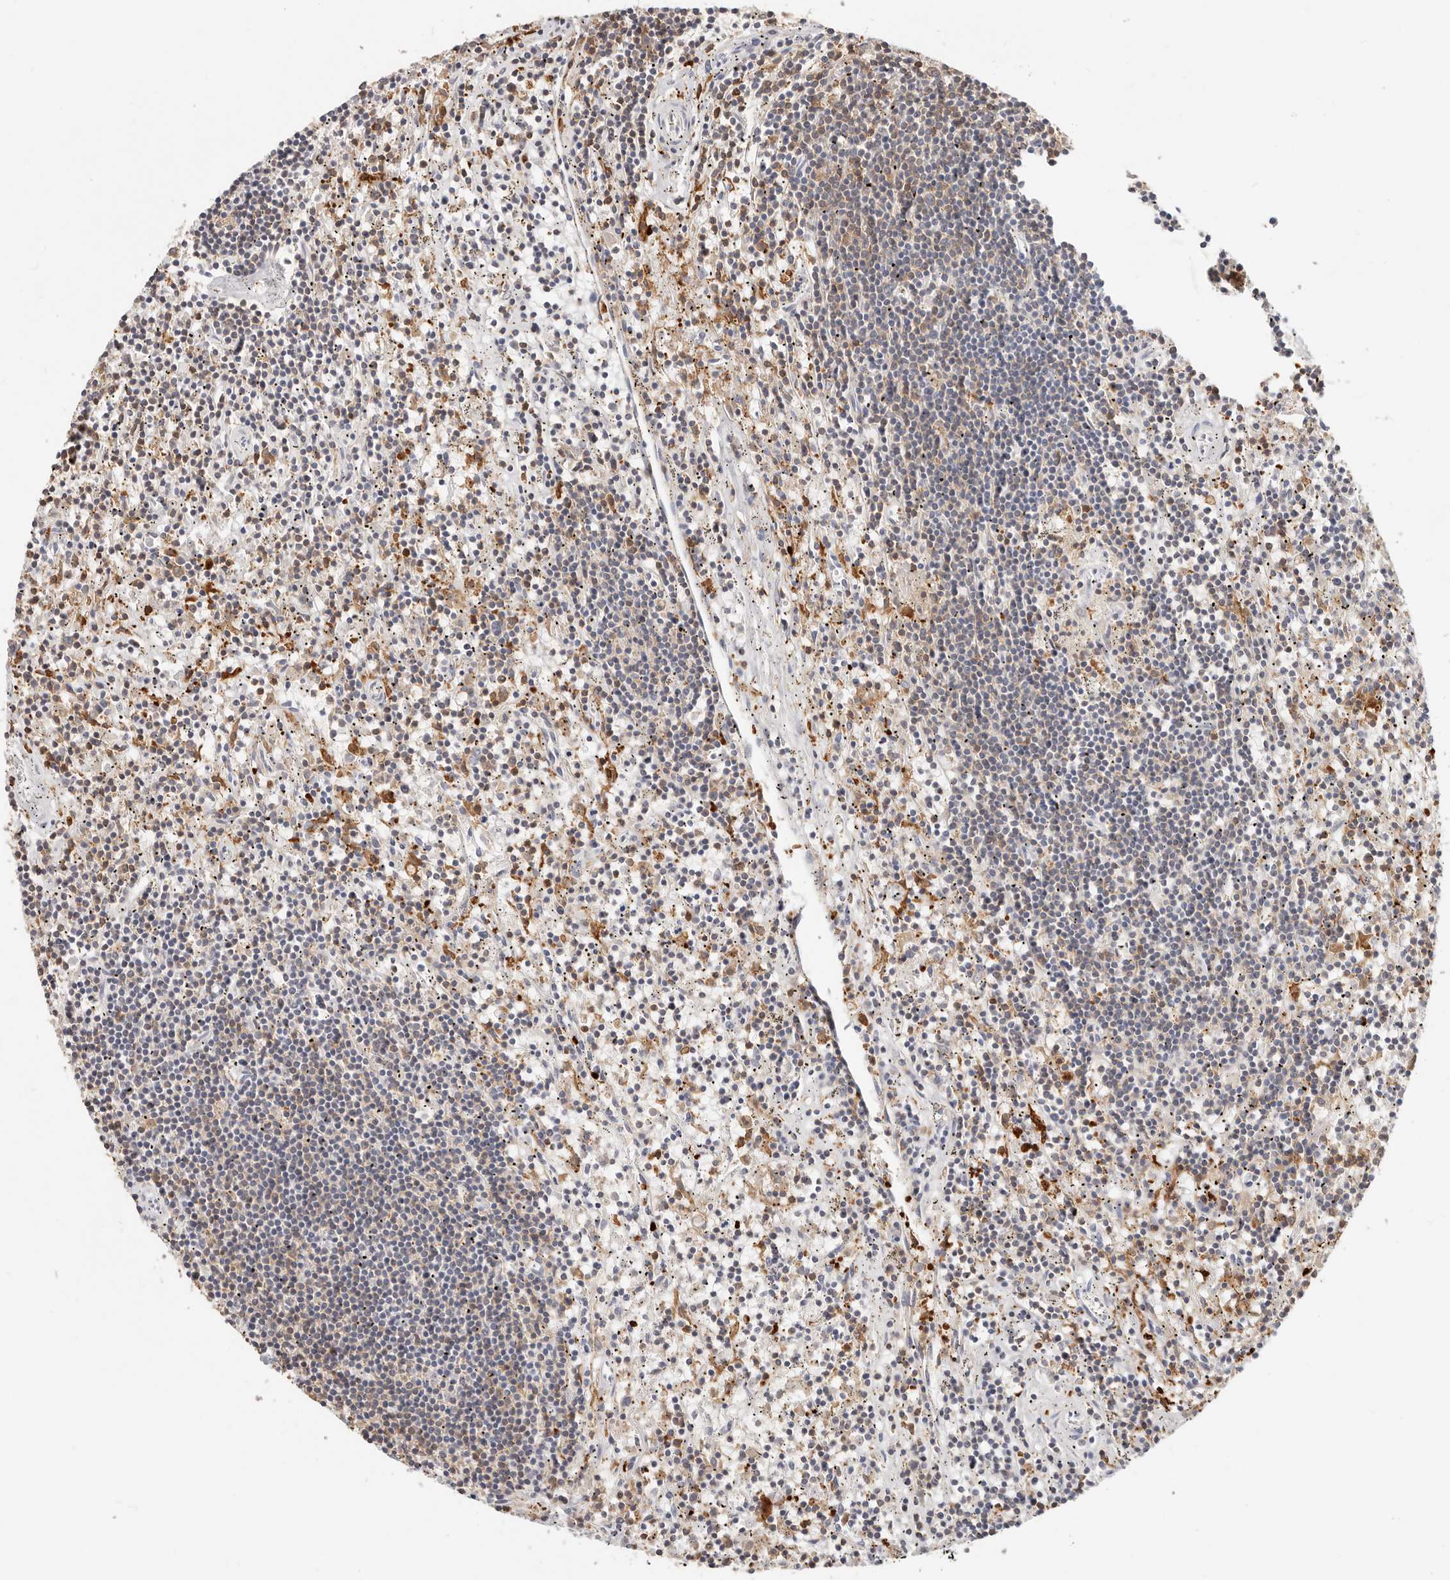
{"staining": {"intensity": "weak", "quantity": "<25%", "location": "cytoplasmic/membranous"}, "tissue": "lymphoma", "cell_type": "Tumor cells", "image_type": "cancer", "snomed": [{"axis": "morphology", "description": "Malignant lymphoma, non-Hodgkin's type, Low grade"}, {"axis": "topography", "description": "Spleen"}], "caption": "This is an immunohistochemistry image of malignant lymphoma, non-Hodgkin's type (low-grade). There is no staining in tumor cells.", "gene": "TMEM63B", "patient": {"sex": "male", "age": 76}}